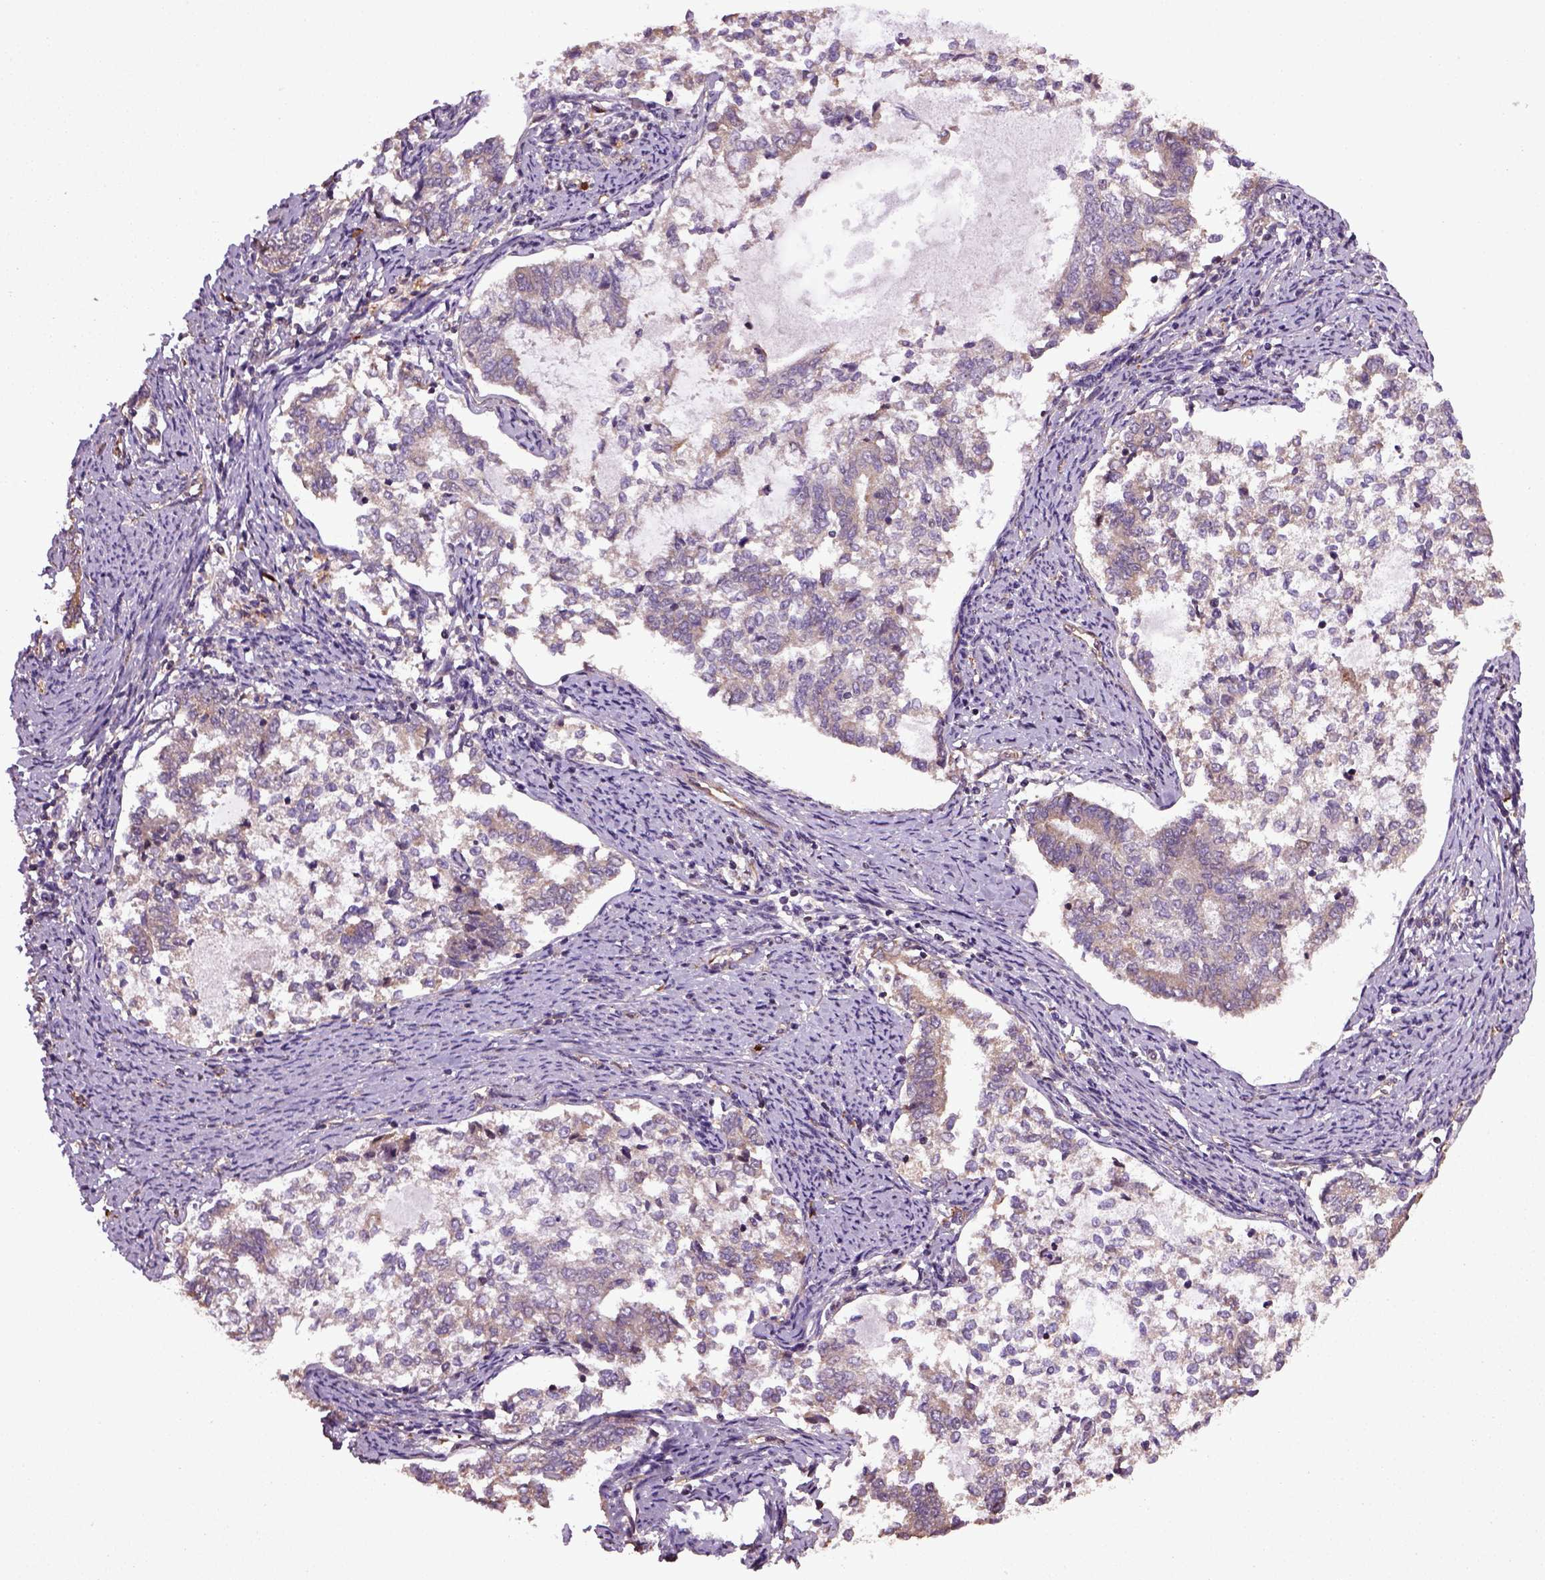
{"staining": {"intensity": "negative", "quantity": "none", "location": "none"}, "tissue": "endometrial cancer", "cell_type": "Tumor cells", "image_type": "cancer", "snomed": [{"axis": "morphology", "description": "Adenocarcinoma, NOS"}, {"axis": "topography", "description": "Endometrium"}], "caption": "An immunohistochemistry (IHC) image of endometrial cancer is shown. There is no staining in tumor cells of endometrial cancer.", "gene": "TPRG1", "patient": {"sex": "female", "age": 65}}